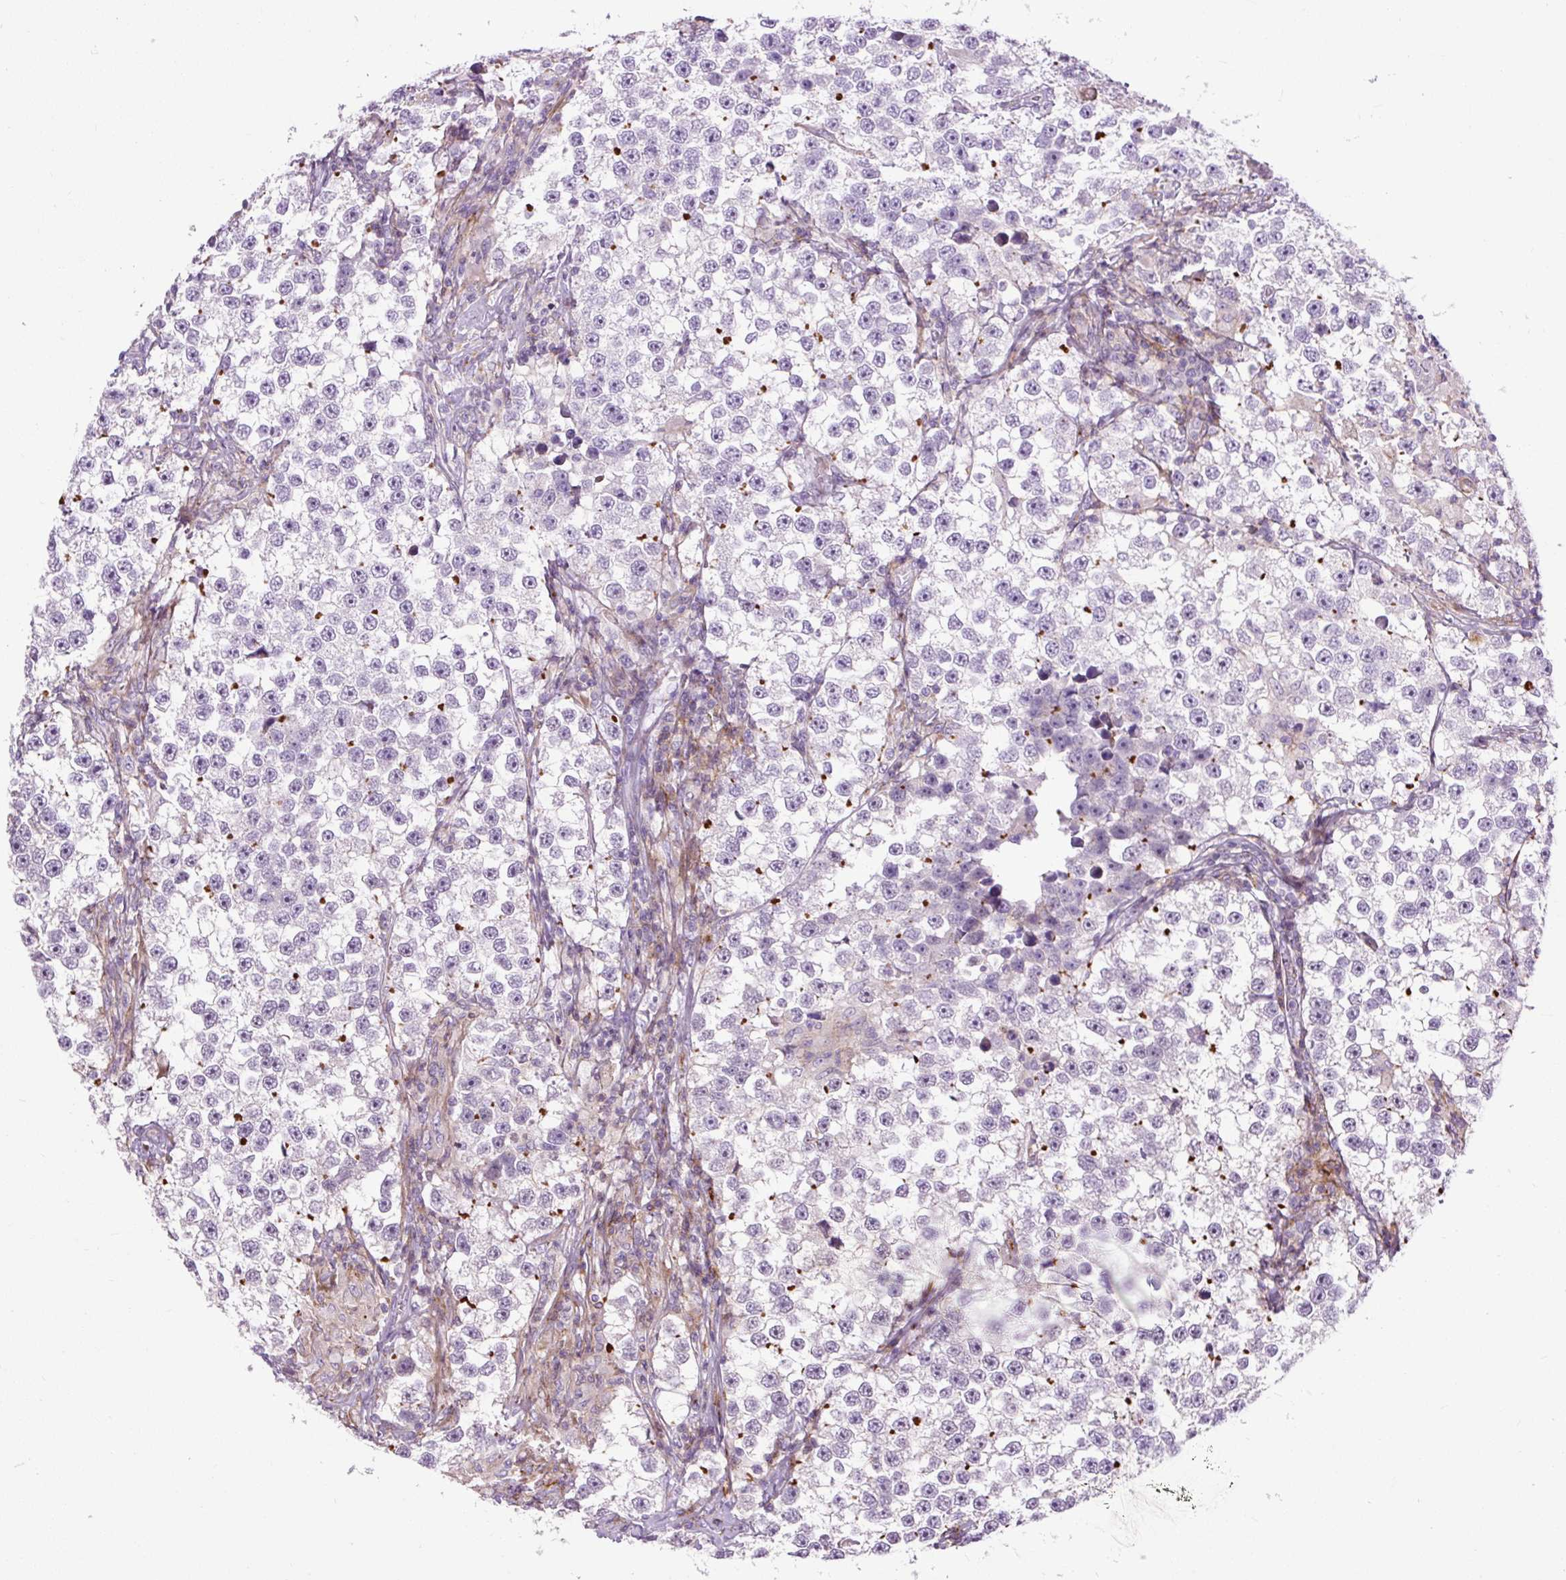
{"staining": {"intensity": "moderate", "quantity": "<25%", "location": "cytoplasmic/membranous"}, "tissue": "testis cancer", "cell_type": "Tumor cells", "image_type": "cancer", "snomed": [{"axis": "morphology", "description": "Seminoma, NOS"}, {"axis": "topography", "description": "Testis"}], "caption": "Testis seminoma was stained to show a protein in brown. There is low levels of moderate cytoplasmic/membranous positivity in about <25% of tumor cells.", "gene": "ZNF197", "patient": {"sex": "male", "age": 46}}